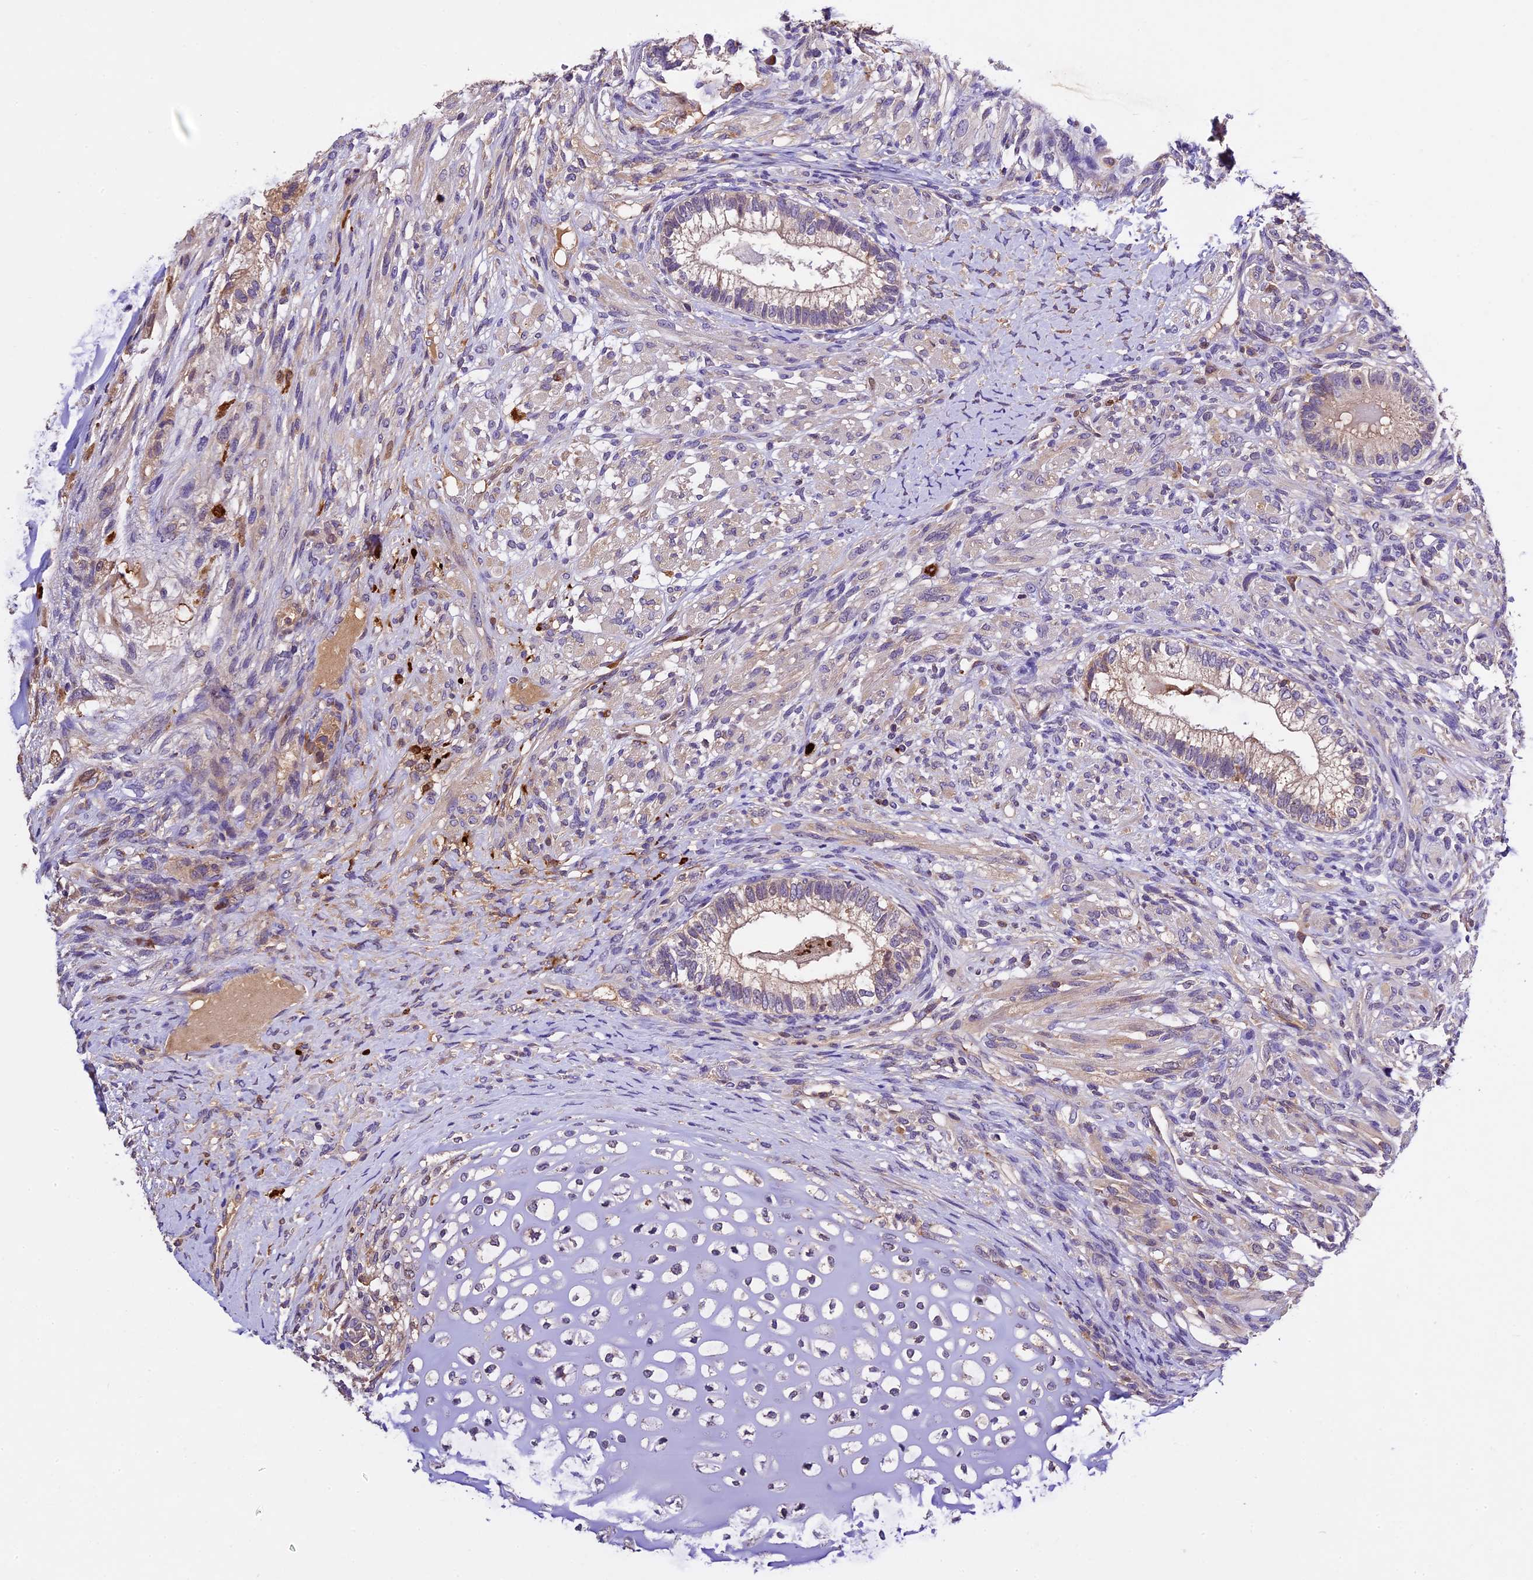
{"staining": {"intensity": "weak", "quantity": "25%-75%", "location": "cytoplasmic/membranous"}, "tissue": "testis cancer", "cell_type": "Tumor cells", "image_type": "cancer", "snomed": [{"axis": "morphology", "description": "Seminoma, NOS"}, {"axis": "morphology", "description": "Carcinoma, Embryonal, NOS"}, {"axis": "topography", "description": "Testis"}], "caption": "Protein staining exhibits weak cytoplasmic/membranous staining in approximately 25%-75% of tumor cells in testis cancer. (IHC, brightfield microscopy, high magnification).", "gene": "CILP2", "patient": {"sex": "male", "age": 28}}